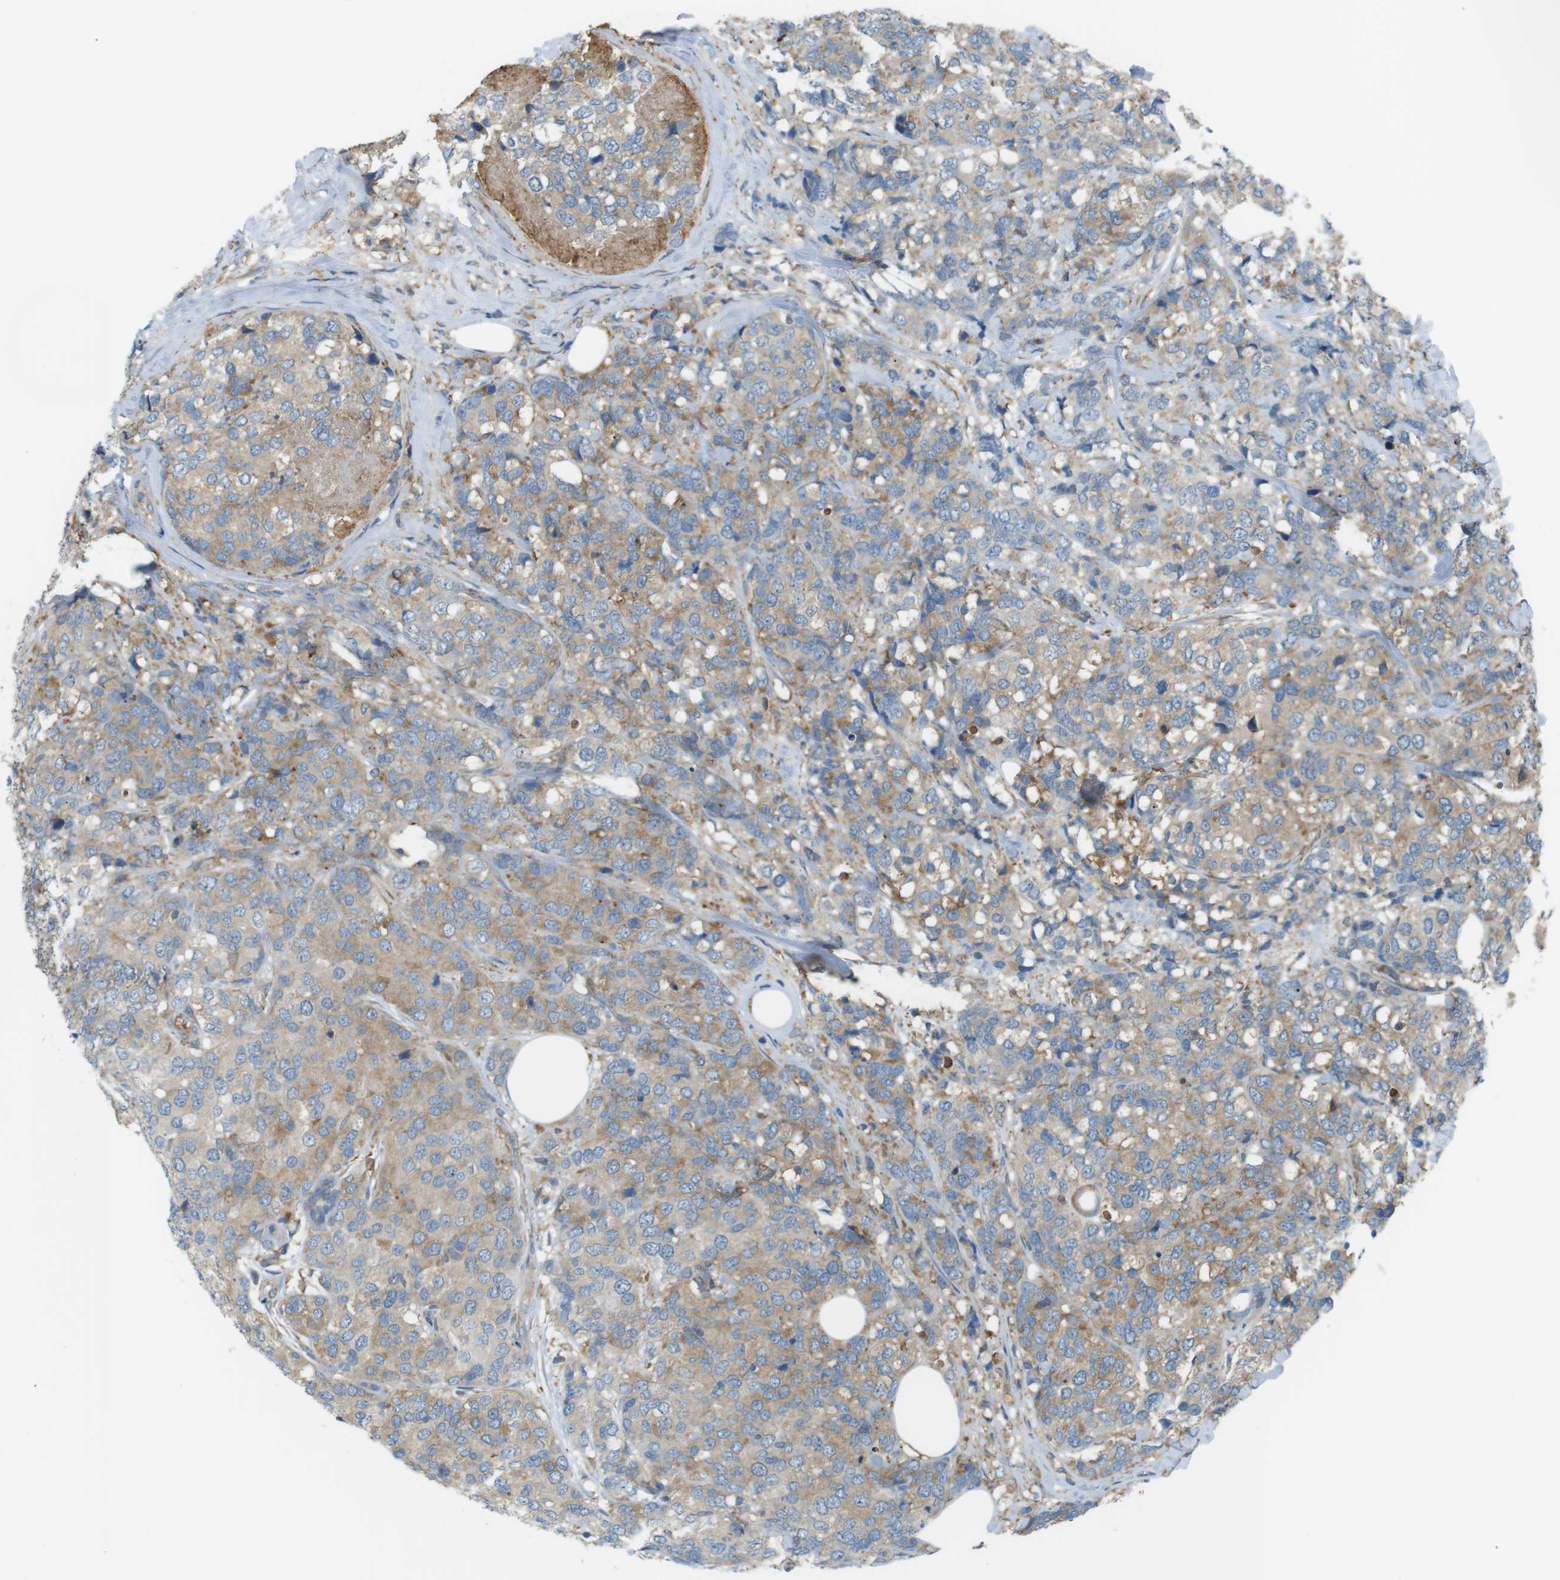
{"staining": {"intensity": "weak", "quantity": ">75%", "location": "cytoplasmic/membranous"}, "tissue": "breast cancer", "cell_type": "Tumor cells", "image_type": "cancer", "snomed": [{"axis": "morphology", "description": "Lobular carcinoma"}, {"axis": "topography", "description": "Breast"}], "caption": "Immunohistochemical staining of human breast cancer (lobular carcinoma) demonstrates low levels of weak cytoplasmic/membranous expression in about >75% of tumor cells.", "gene": "PEPD", "patient": {"sex": "female", "age": 59}}